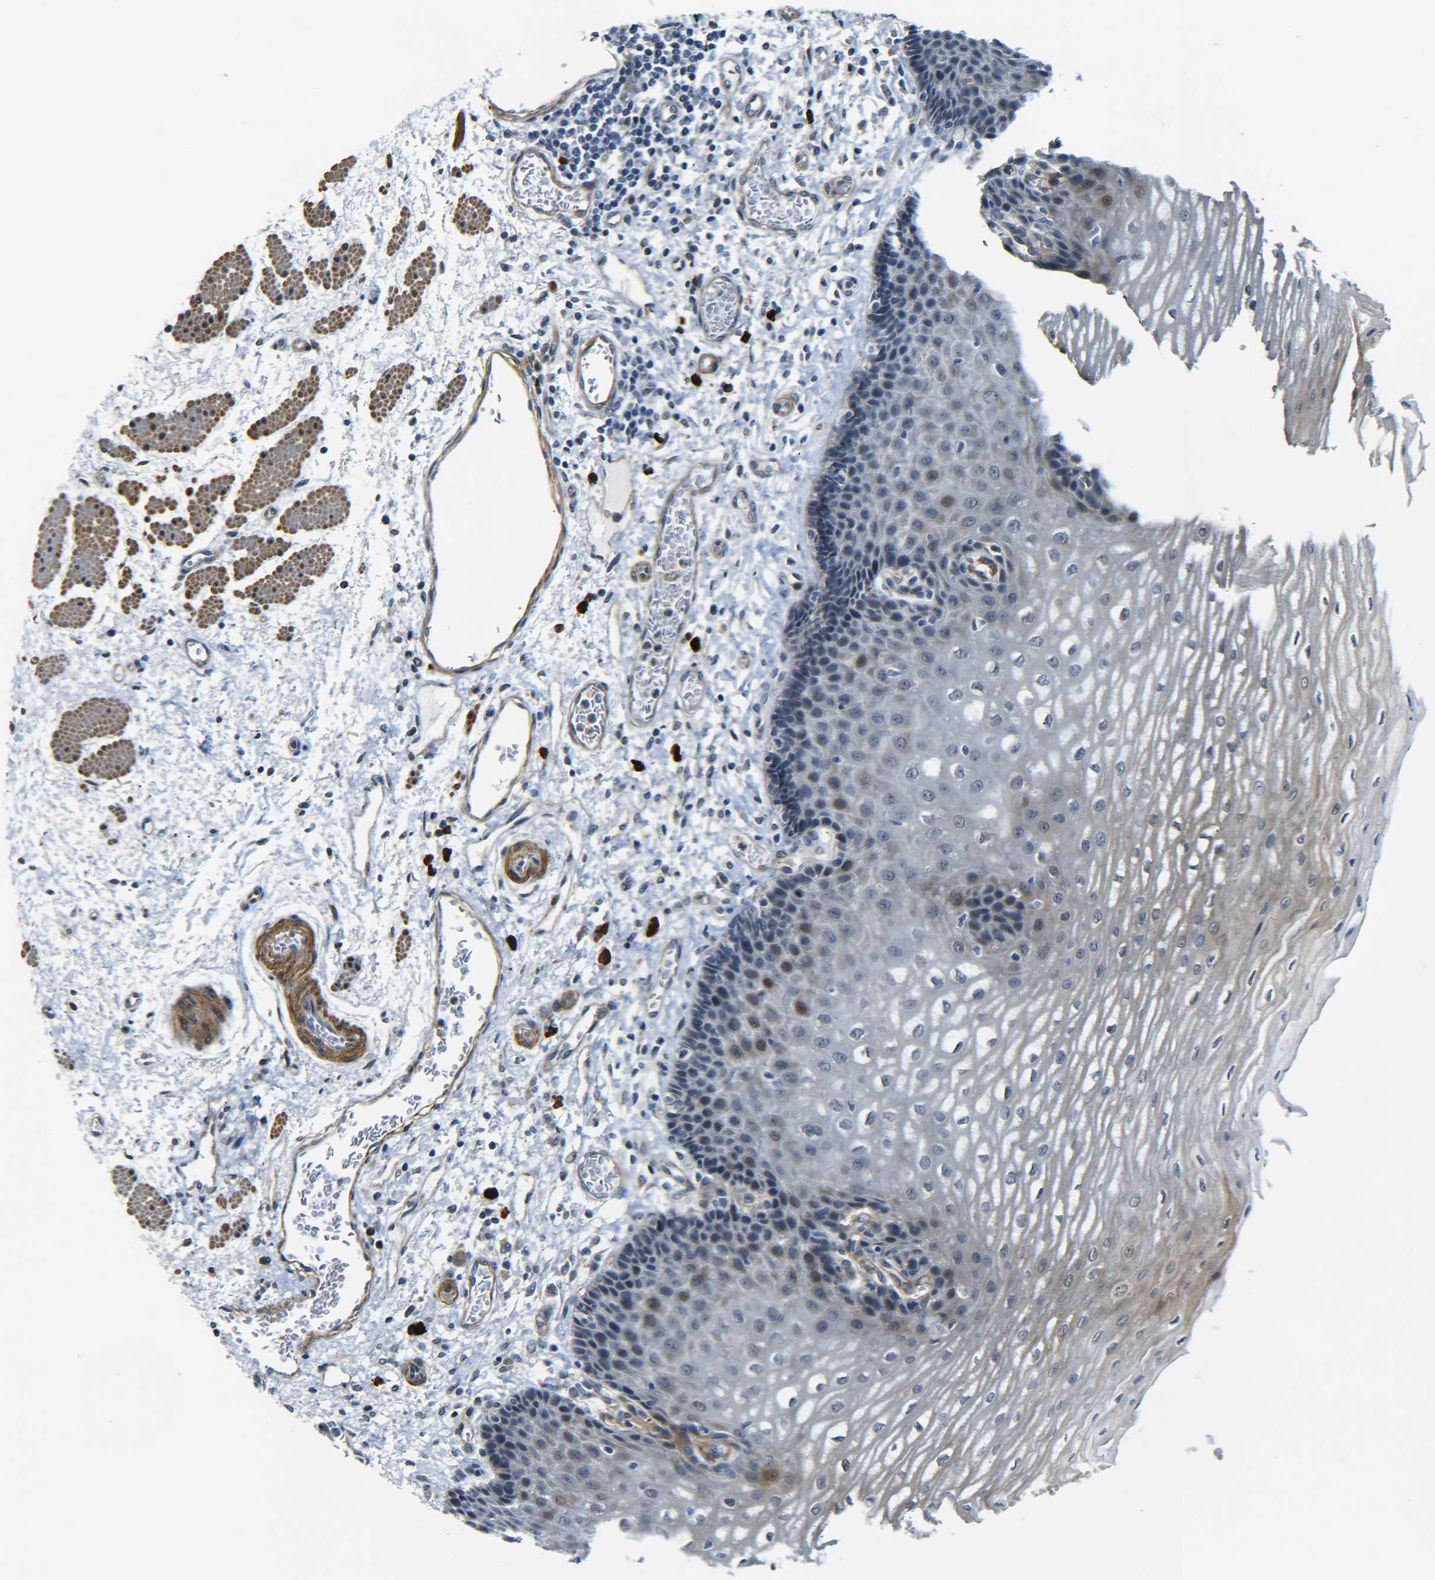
{"staining": {"intensity": "moderate", "quantity": "<25%", "location": "cytoplasmic/membranous"}, "tissue": "esophagus", "cell_type": "Squamous epithelial cells", "image_type": "normal", "snomed": [{"axis": "morphology", "description": "Normal tissue, NOS"}, {"axis": "topography", "description": "Esophagus"}], "caption": "Esophagus stained with a brown dye reveals moderate cytoplasmic/membranous positive positivity in approximately <25% of squamous epithelial cells.", "gene": "MEIS1", "patient": {"sex": "male", "age": 54}}